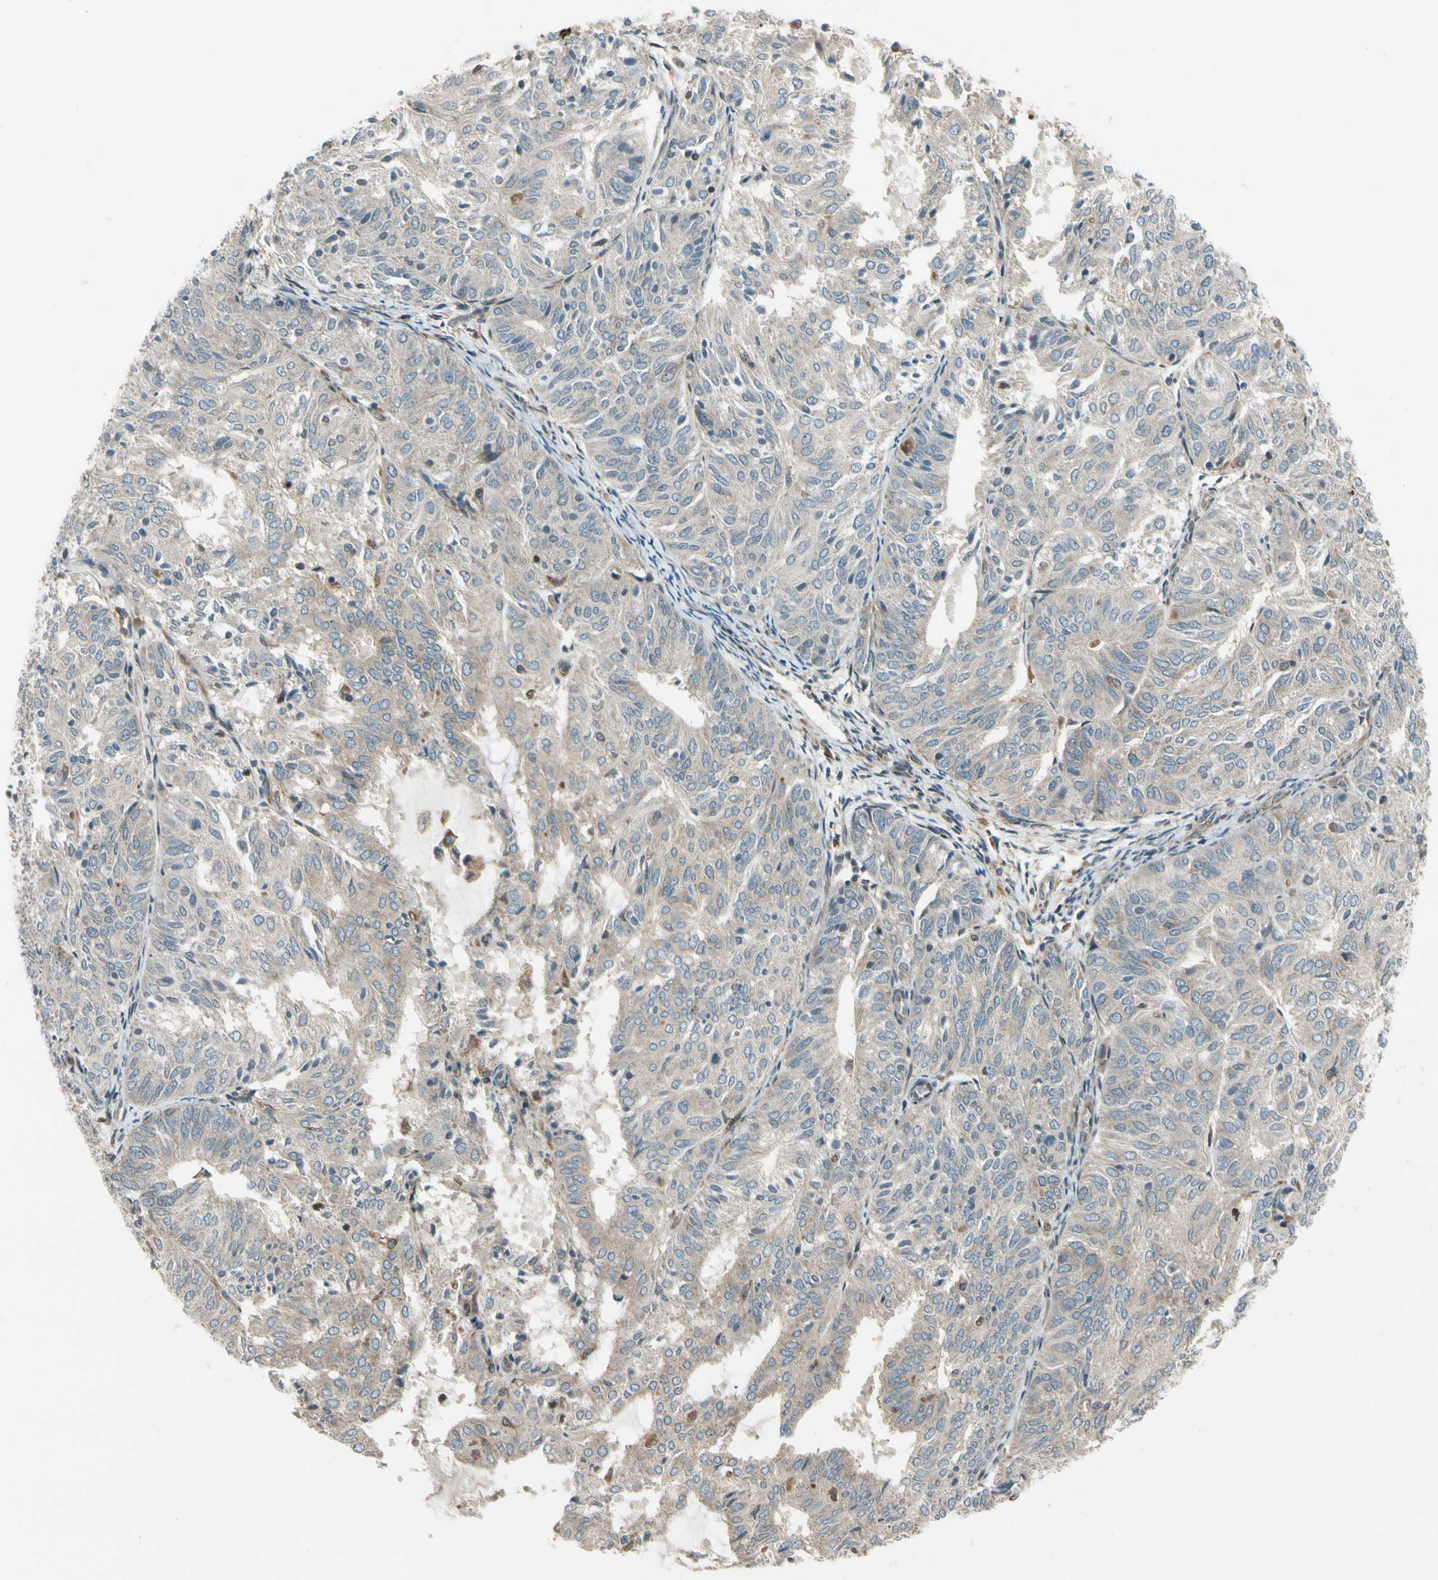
{"staining": {"intensity": "weak", "quantity": "25%-75%", "location": "cytoplasmic/membranous"}, "tissue": "endometrial cancer", "cell_type": "Tumor cells", "image_type": "cancer", "snomed": [{"axis": "morphology", "description": "Adenocarcinoma, NOS"}, {"axis": "topography", "description": "Uterus"}], "caption": "Immunohistochemistry (IHC) image of neoplastic tissue: human adenocarcinoma (endometrial) stained using IHC displays low levels of weak protein expression localized specifically in the cytoplasmic/membranous of tumor cells, appearing as a cytoplasmic/membranous brown color.", "gene": "TRIO", "patient": {"sex": "female", "age": 60}}